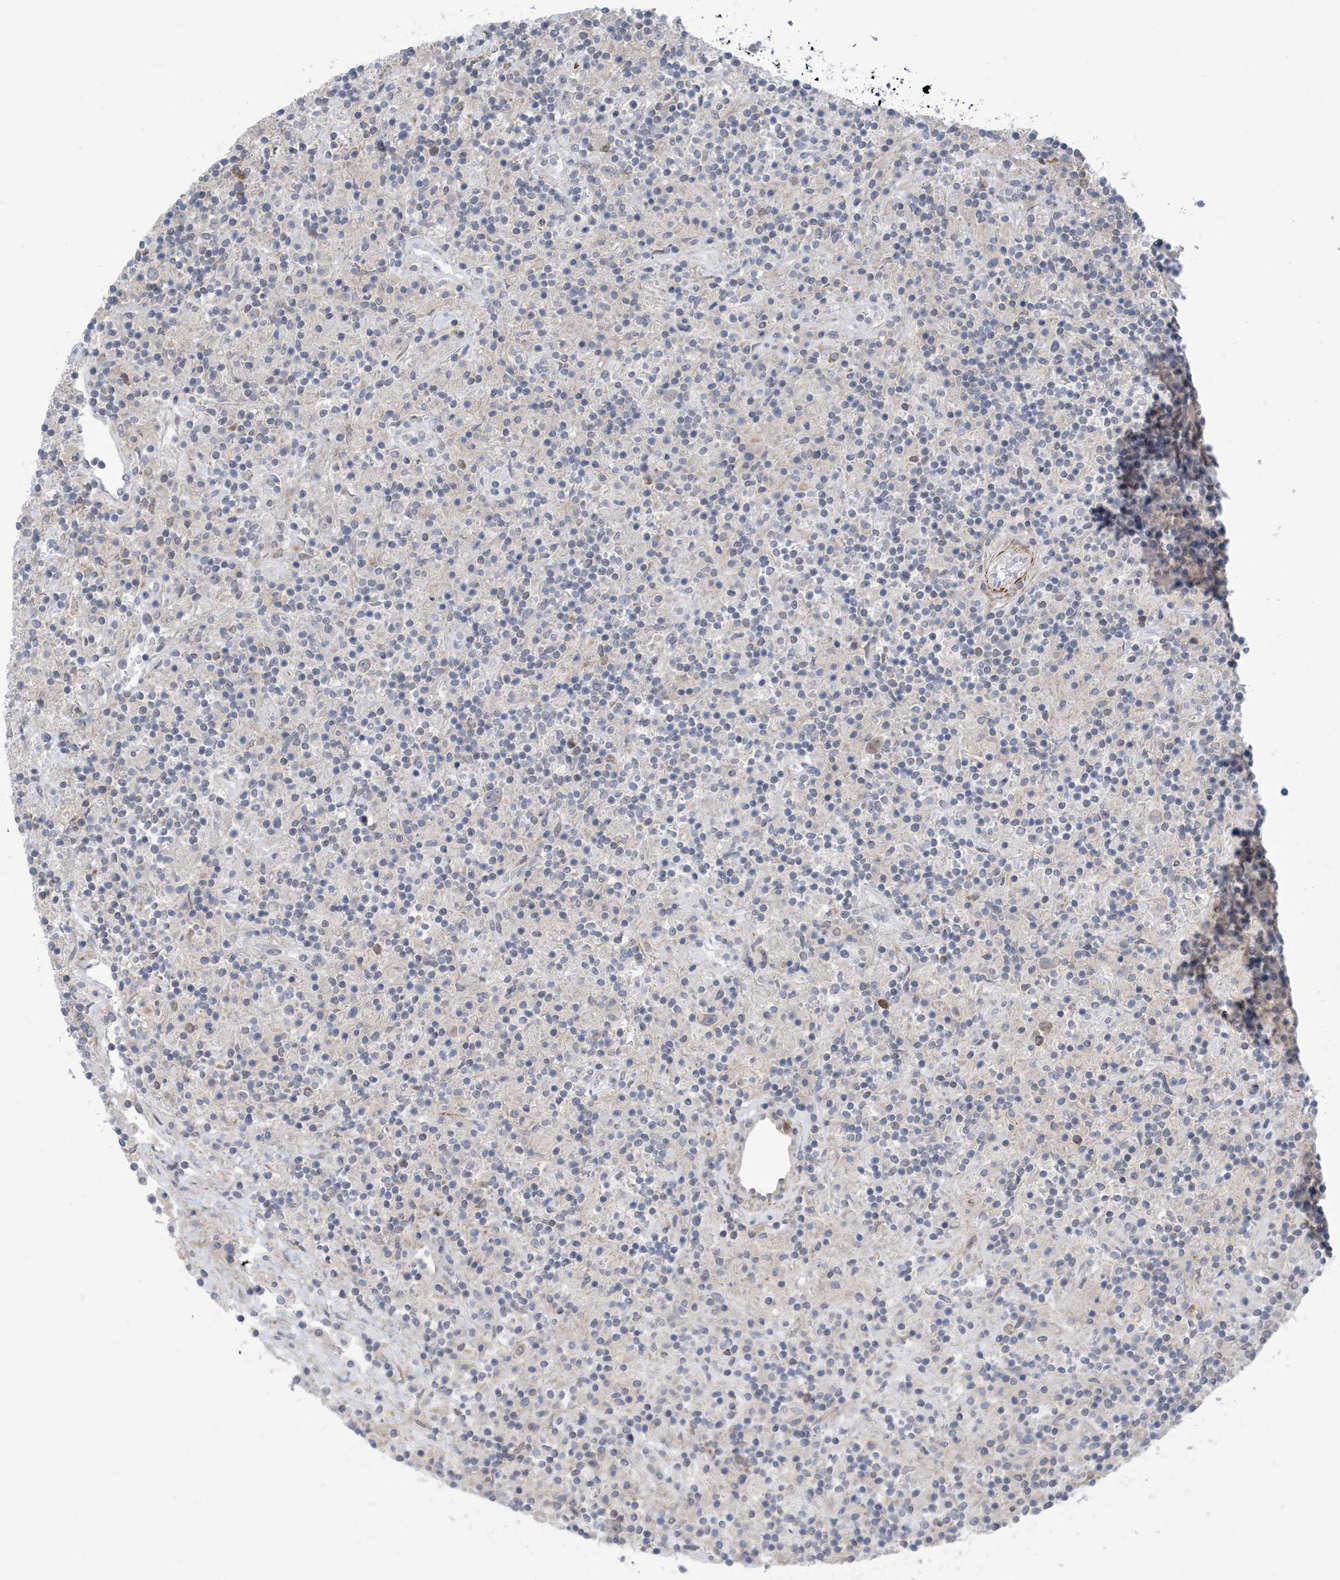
{"staining": {"intensity": "negative", "quantity": "none", "location": "none"}, "tissue": "lymphoma", "cell_type": "Tumor cells", "image_type": "cancer", "snomed": [{"axis": "morphology", "description": "Hodgkin's disease, NOS"}, {"axis": "topography", "description": "Lymph node"}], "caption": "Immunohistochemistry (IHC) of human Hodgkin's disease displays no positivity in tumor cells.", "gene": "ZNF8", "patient": {"sex": "male", "age": 70}}